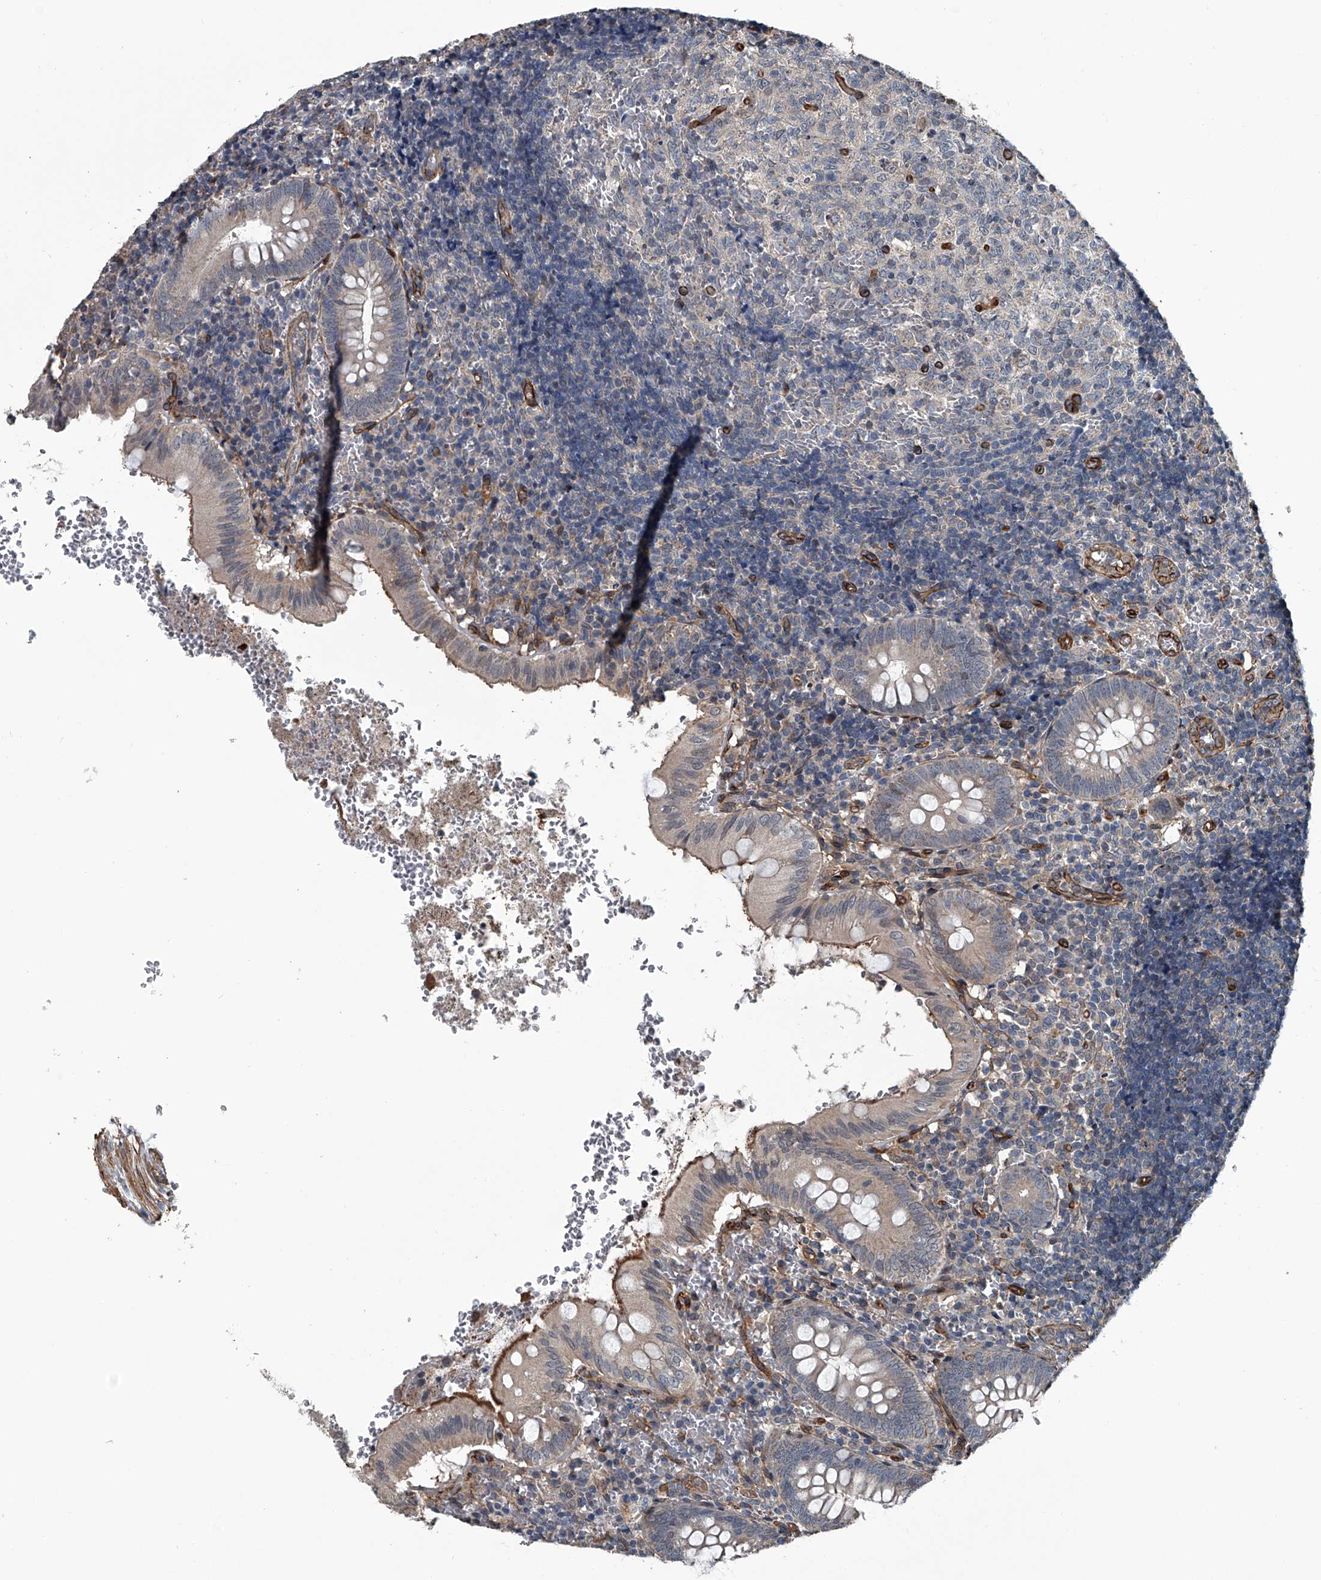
{"staining": {"intensity": "weak", "quantity": "<25%", "location": "cytoplasmic/membranous"}, "tissue": "appendix", "cell_type": "Glandular cells", "image_type": "normal", "snomed": [{"axis": "morphology", "description": "Normal tissue, NOS"}, {"axis": "topography", "description": "Appendix"}], "caption": "Unremarkable appendix was stained to show a protein in brown. There is no significant expression in glandular cells.", "gene": "LDLRAD2", "patient": {"sex": "male", "age": 8}}